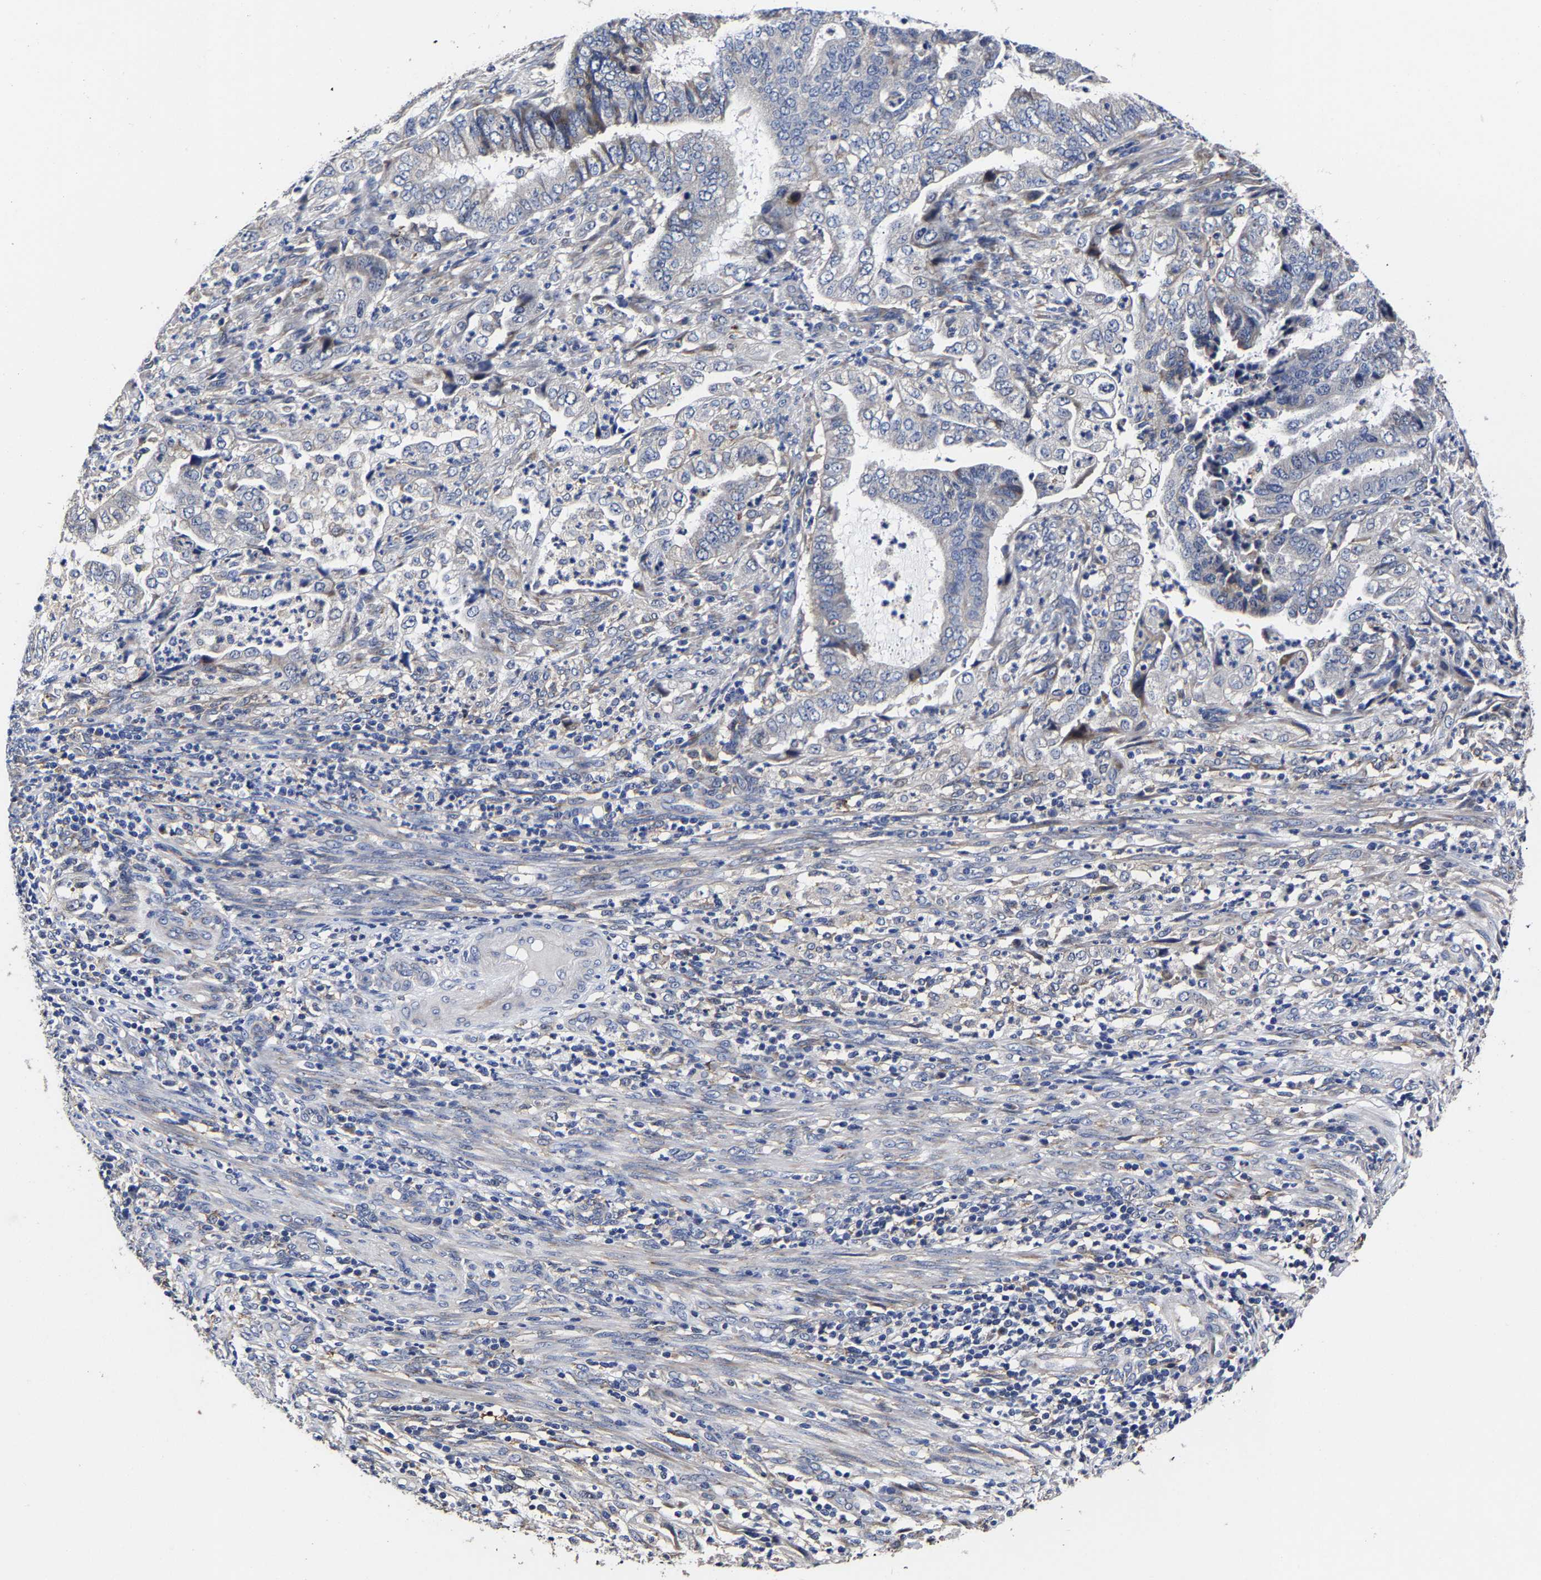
{"staining": {"intensity": "negative", "quantity": "none", "location": "none"}, "tissue": "endometrial cancer", "cell_type": "Tumor cells", "image_type": "cancer", "snomed": [{"axis": "morphology", "description": "Adenocarcinoma, NOS"}, {"axis": "topography", "description": "Endometrium"}], "caption": "There is no significant positivity in tumor cells of endometrial cancer (adenocarcinoma).", "gene": "AASS", "patient": {"sex": "female", "age": 51}}